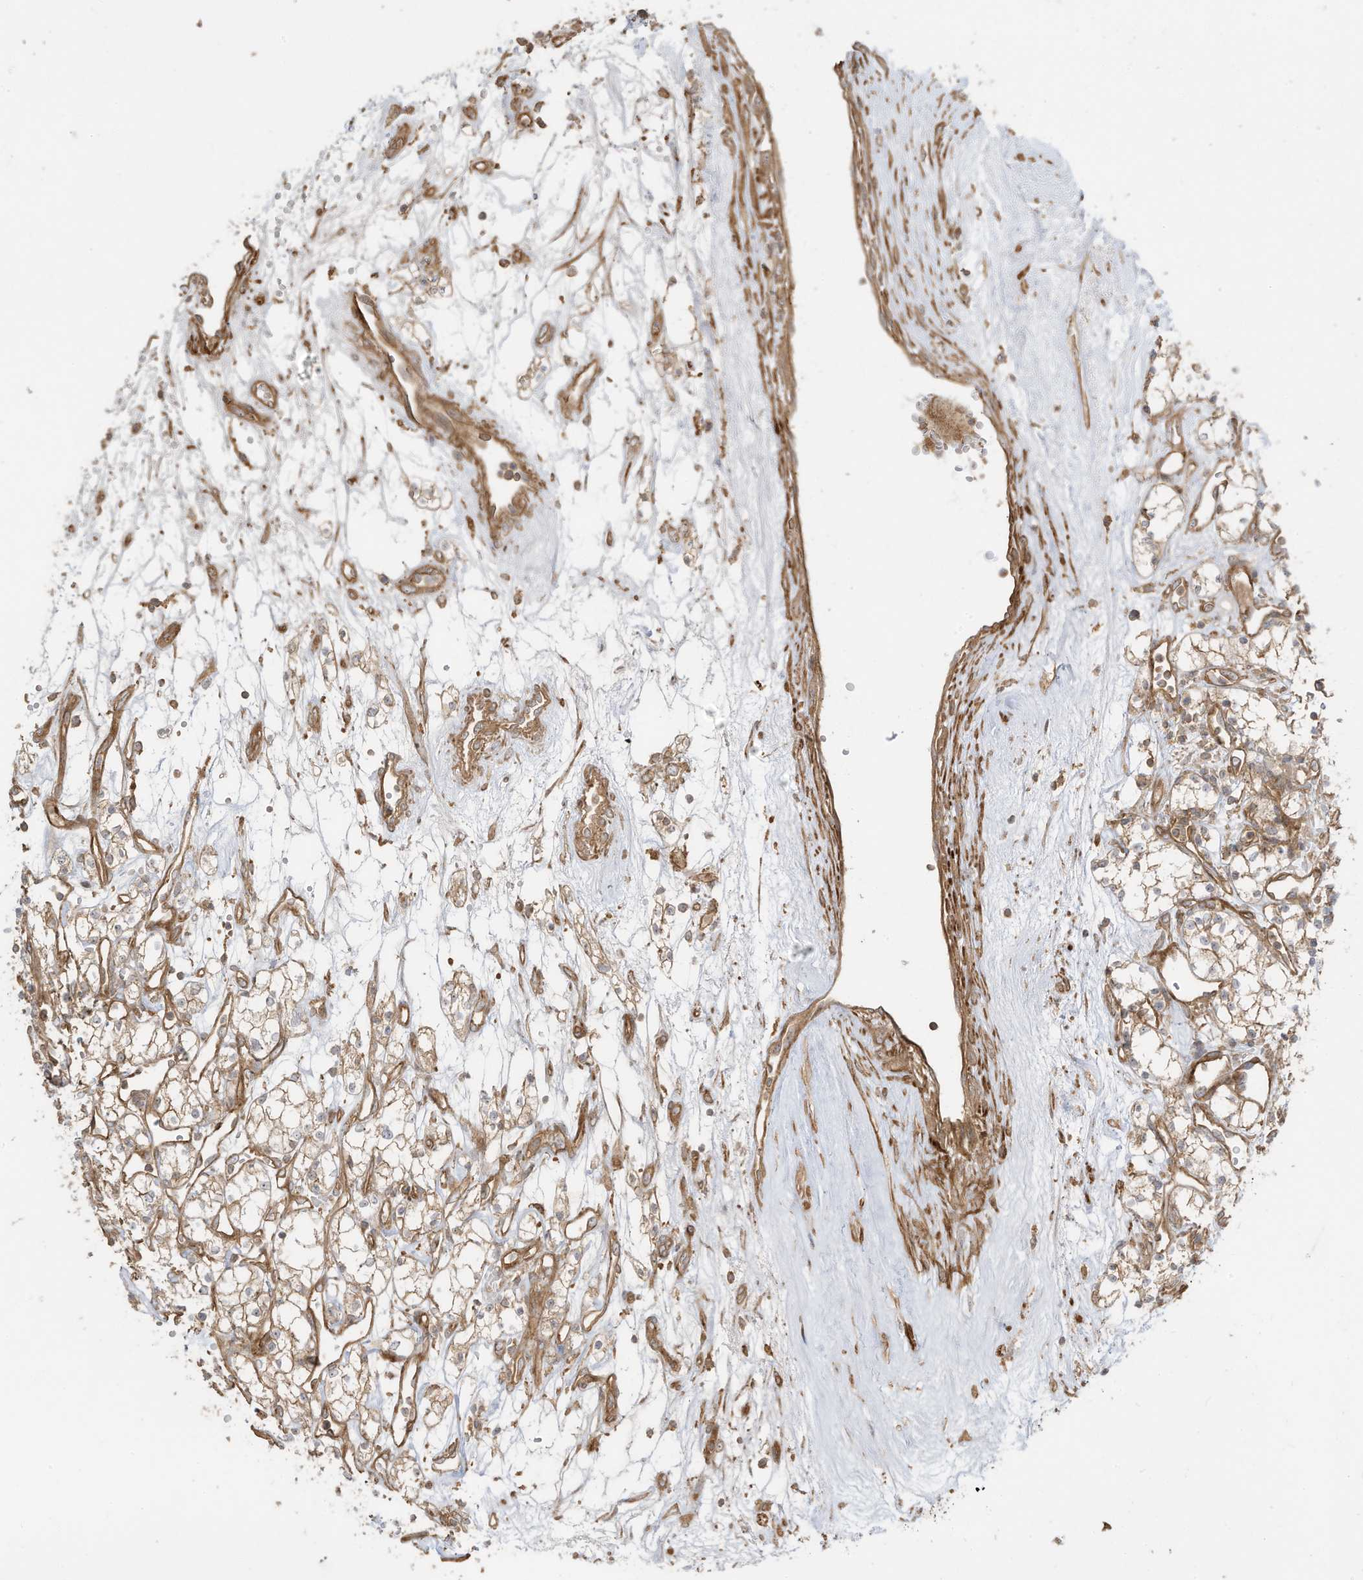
{"staining": {"intensity": "moderate", "quantity": "25%-75%", "location": "cytoplasmic/membranous"}, "tissue": "renal cancer", "cell_type": "Tumor cells", "image_type": "cancer", "snomed": [{"axis": "morphology", "description": "Adenocarcinoma, NOS"}, {"axis": "topography", "description": "Kidney"}], "caption": "Renal cancer tissue exhibits moderate cytoplasmic/membranous positivity in about 25%-75% of tumor cells", "gene": "ENTR1", "patient": {"sex": "male", "age": 59}}